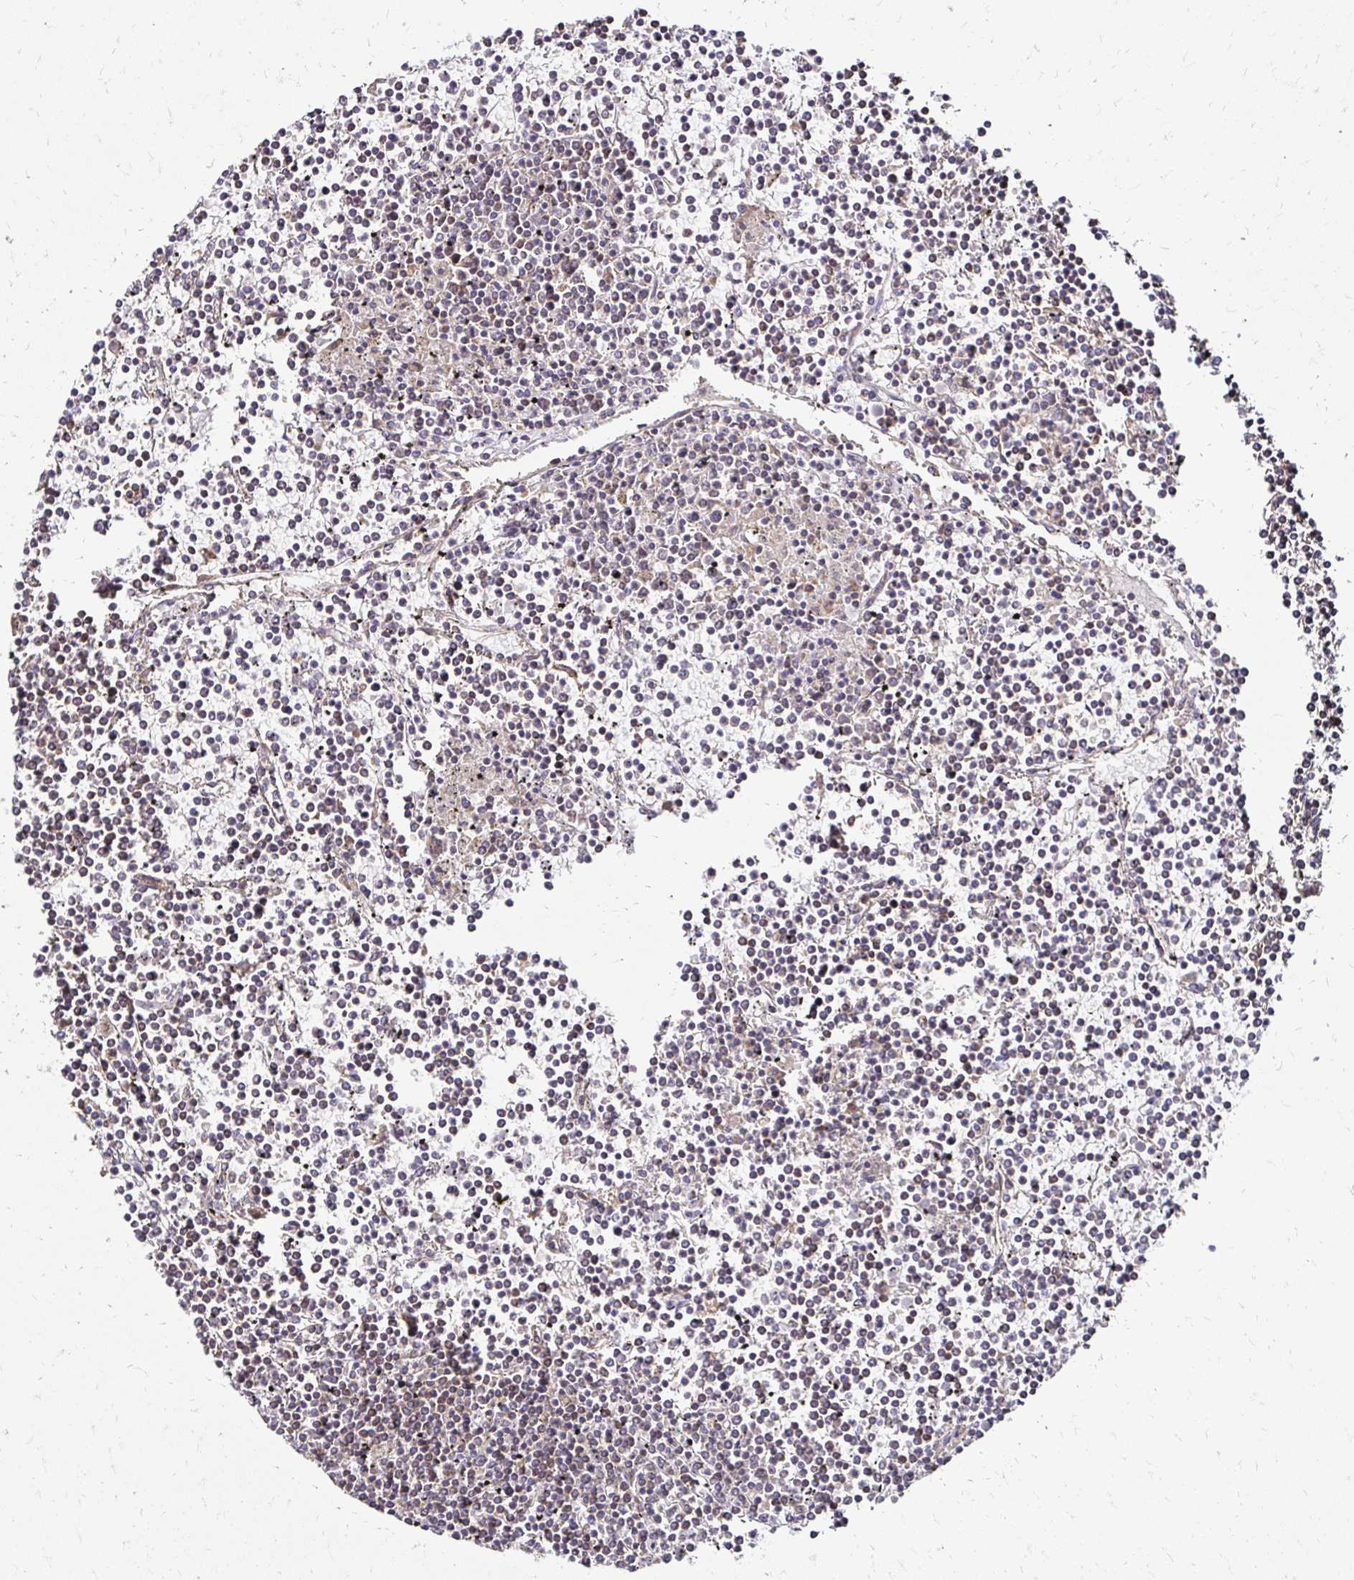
{"staining": {"intensity": "weak", "quantity": "25%-75%", "location": "cytoplasmic/membranous"}, "tissue": "lymphoma", "cell_type": "Tumor cells", "image_type": "cancer", "snomed": [{"axis": "morphology", "description": "Malignant lymphoma, non-Hodgkin's type, Low grade"}, {"axis": "topography", "description": "Spleen"}], "caption": "This histopathology image displays immunohistochemistry staining of low-grade malignant lymphoma, non-Hodgkin's type, with low weak cytoplasmic/membranous expression in approximately 25%-75% of tumor cells.", "gene": "ZW10", "patient": {"sex": "female", "age": 19}}